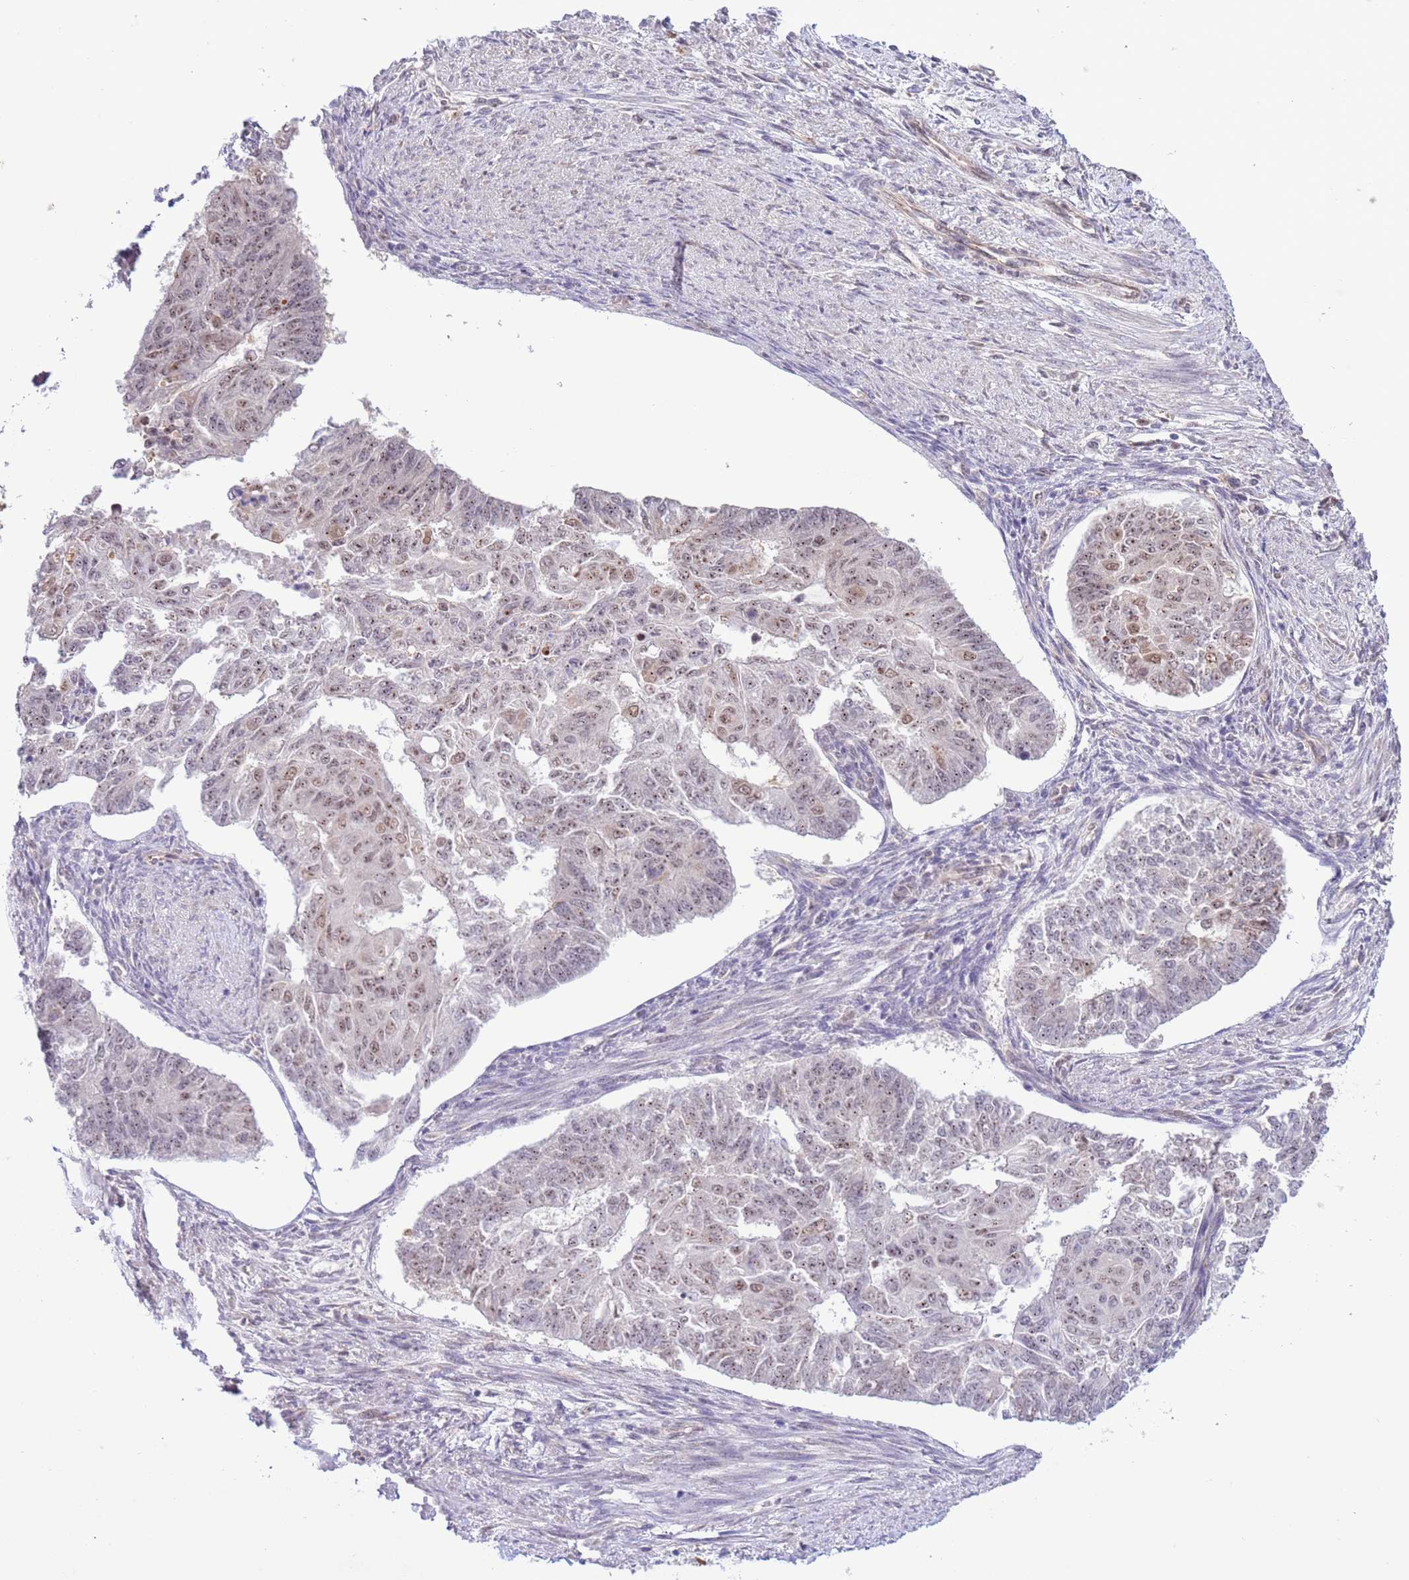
{"staining": {"intensity": "weak", "quantity": "25%-75%", "location": "nuclear"}, "tissue": "endometrial cancer", "cell_type": "Tumor cells", "image_type": "cancer", "snomed": [{"axis": "morphology", "description": "Adenocarcinoma, NOS"}, {"axis": "topography", "description": "Endometrium"}], "caption": "This micrograph shows IHC staining of endometrial cancer (adenocarcinoma), with low weak nuclear positivity in about 25%-75% of tumor cells.", "gene": "PRPF6", "patient": {"sex": "female", "age": 32}}